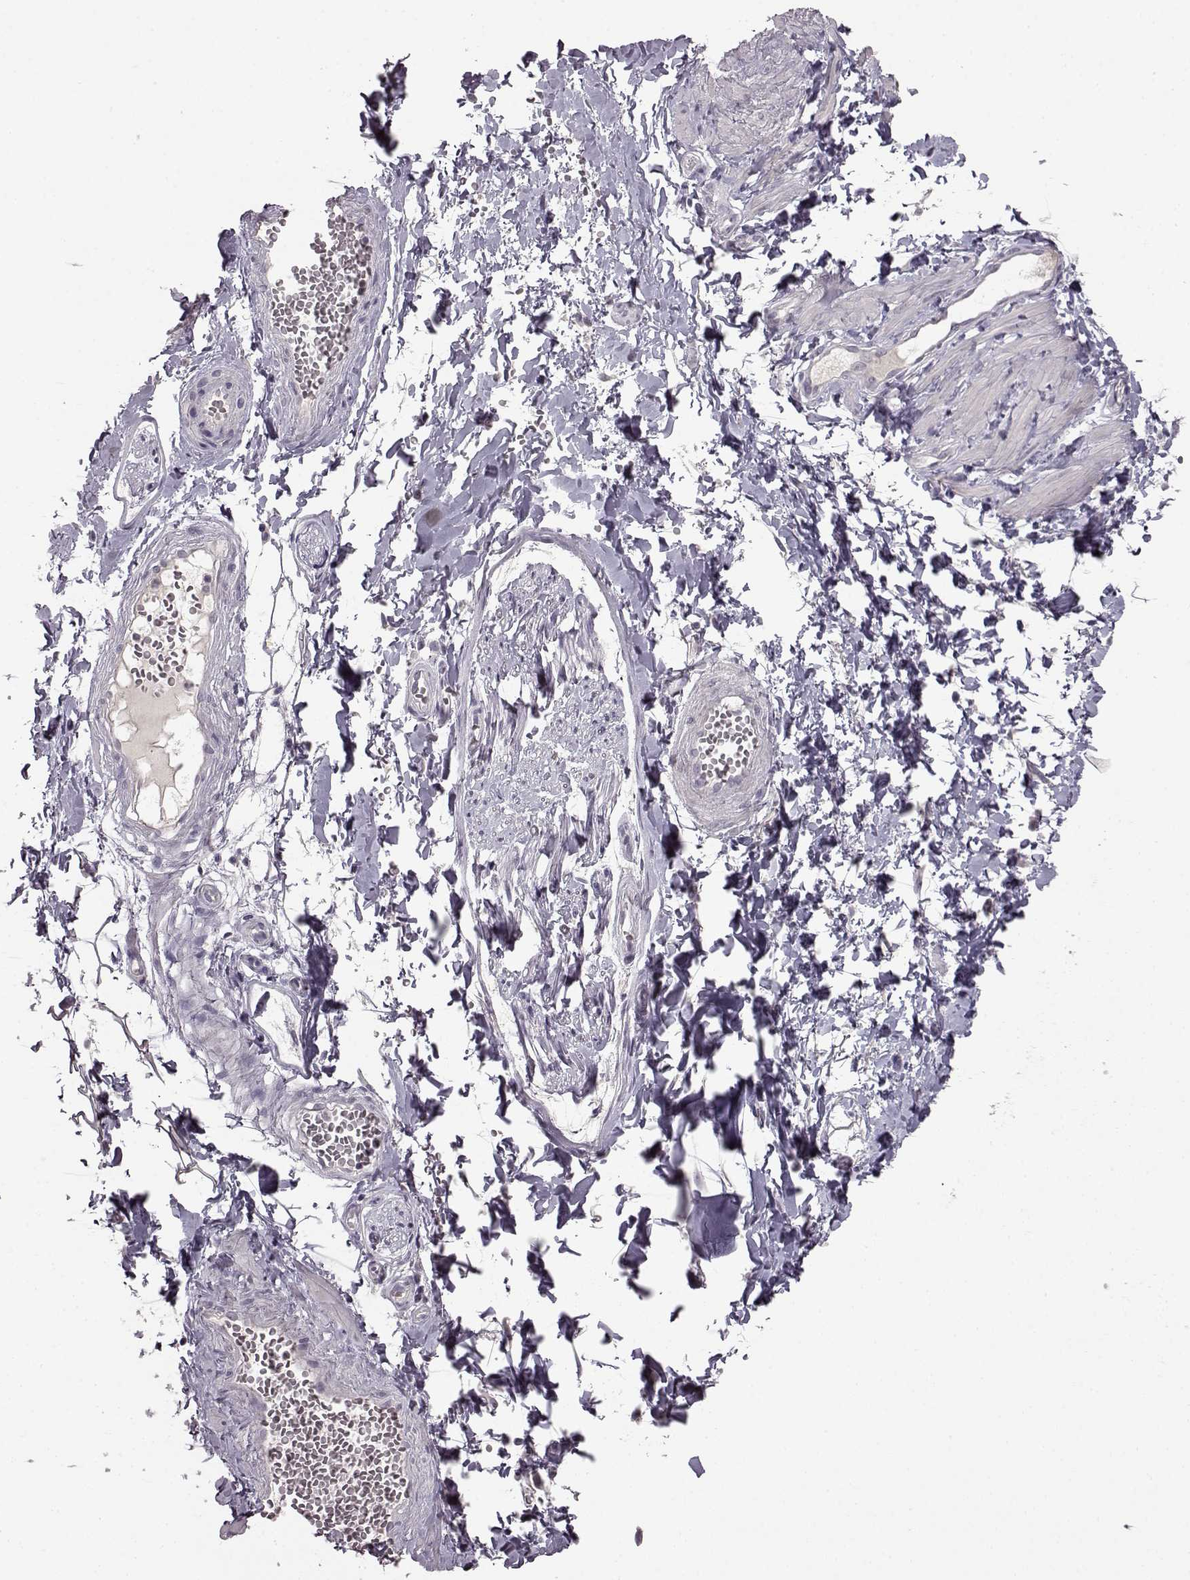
{"staining": {"intensity": "negative", "quantity": "none", "location": "none"}, "tissue": "adipose tissue", "cell_type": "Adipocytes", "image_type": "normal", "snomed": [{"axis": "morphology", "description": "Normal tissue, NOS"}, {"axis": "topography", "description": "Smooth muscle"}, {"axis": "topography", "description": "Peripheral nerve tissue"}], "caption": "This is a image of IHC staining of benign adipose tissue, which shows no expression in adipocytes.", "gene": "LHB", "patient": {"sex": "male", "age": 22}}